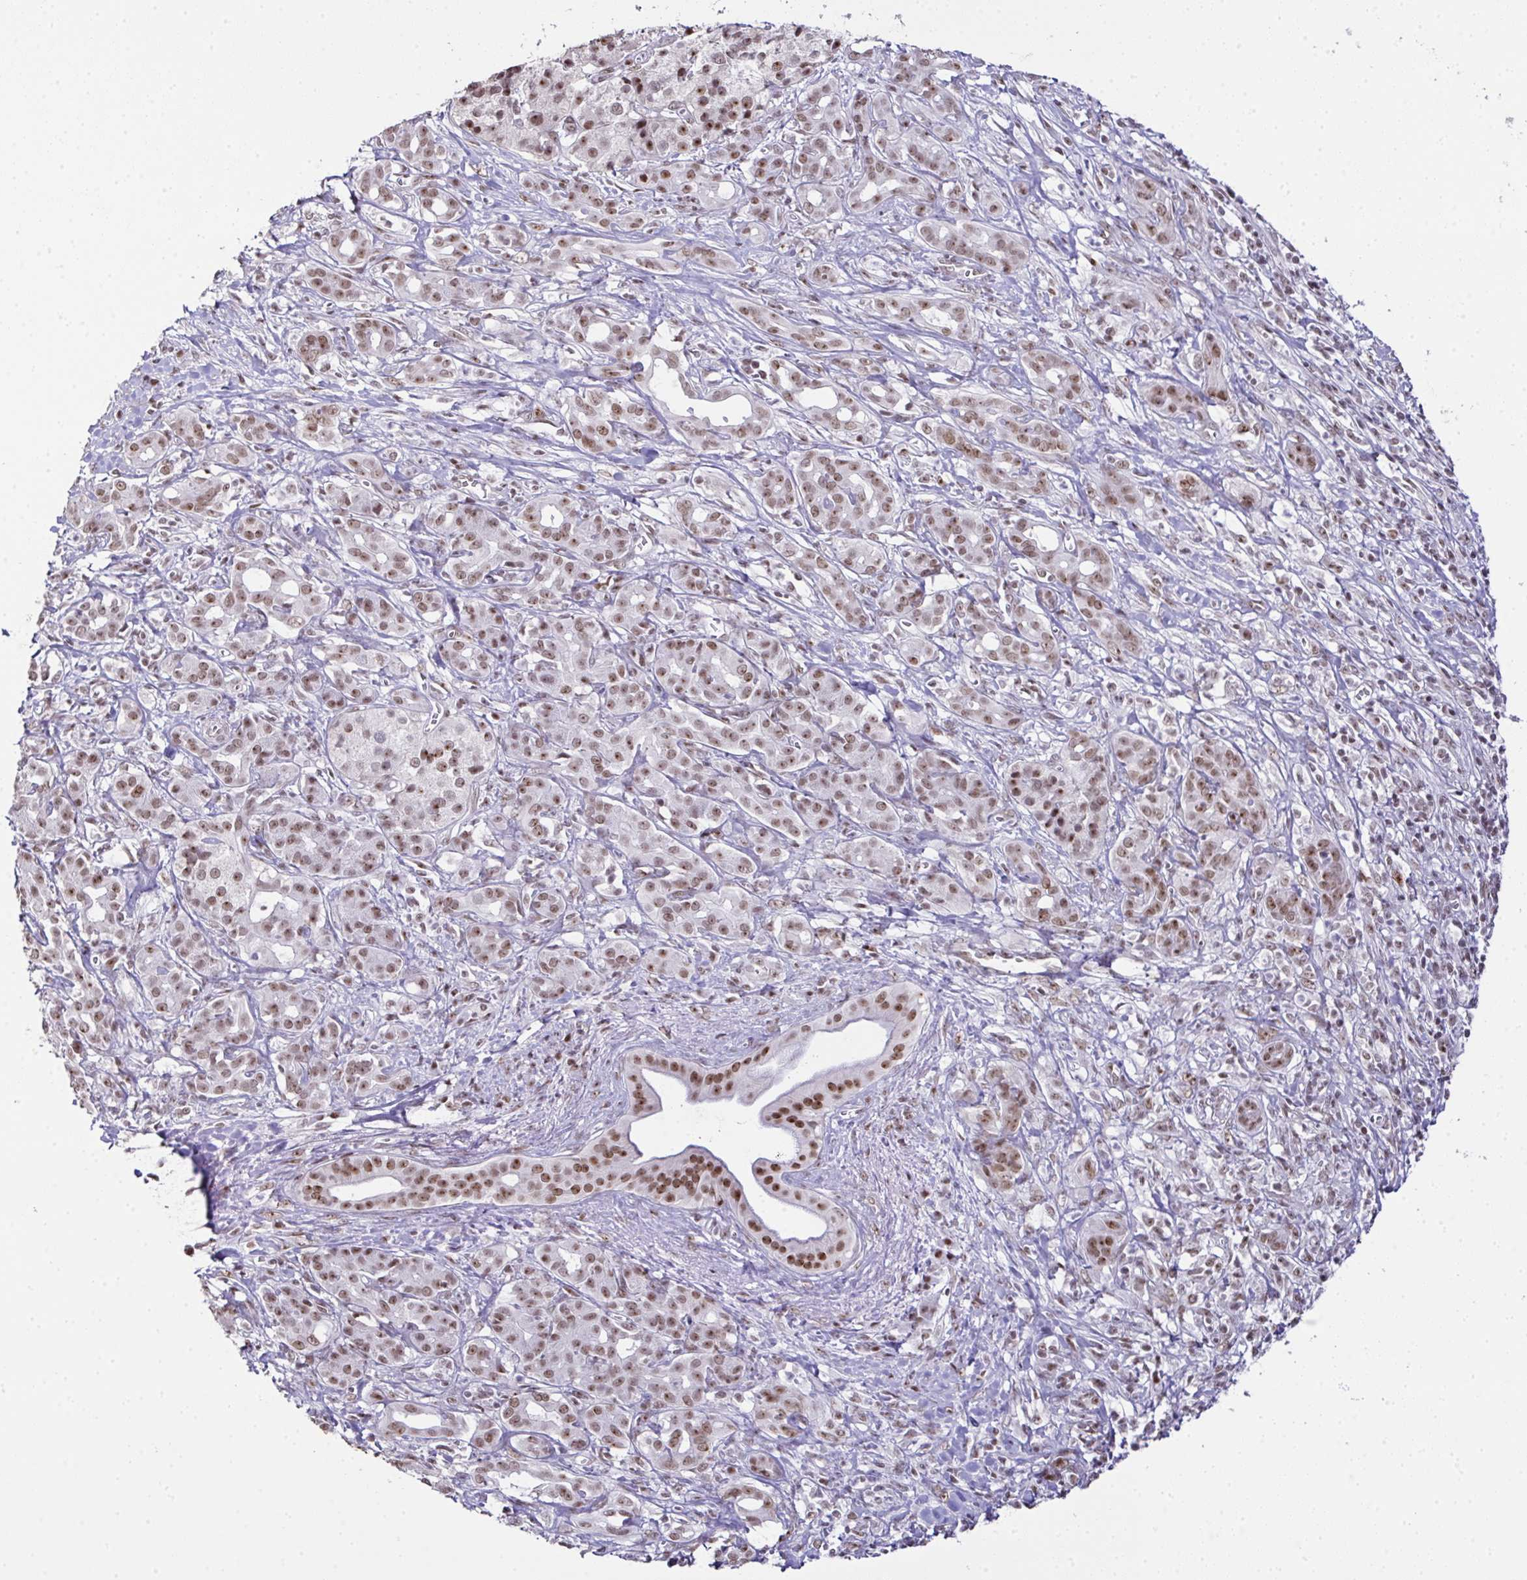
{"staining": {"intensity": "moderate", "quantity": ">75%", "location": "nuclear"}, "tissue": "pancreatic cancer", "cell_type": "Tumor cells", "image_type": "cancer", "snomed": [{"axis": "morphology", "description": "Adenocarcinoma, NOS"}, {"axis": "topography", "description": "Pancreas"}], "caption": "High-power microscopy captured an immunohistochemistry (IHC) histopathology image of pancreatic cancer (adenocarcinoma), revealing moderate nuclear expression in about >75% of tumor cells.", "gene": "ZNF800", "patient": {"sex": "male", "age": 61}}